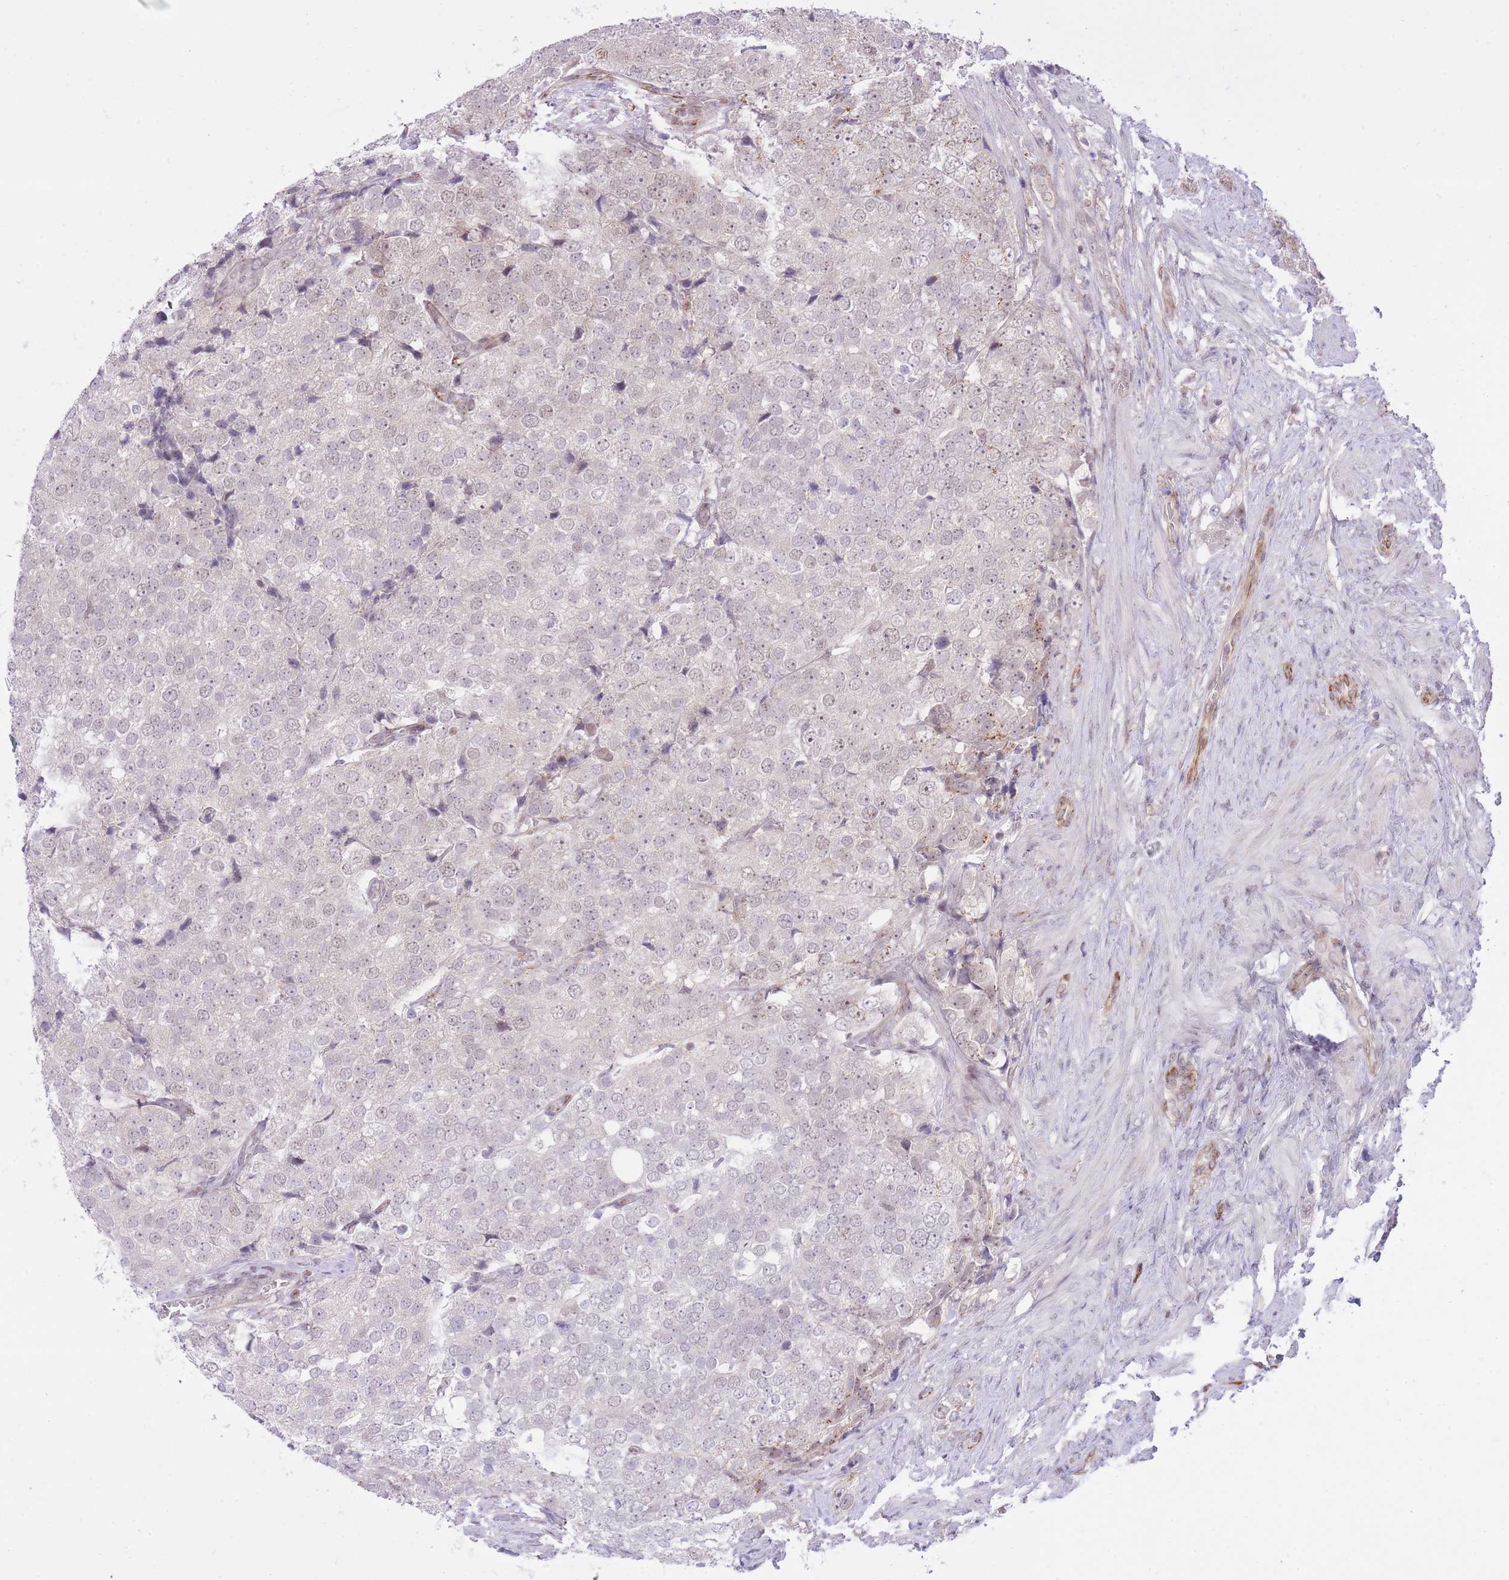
{"staining": {"intensity": "weak", "quantity": "<25%", "location": "nuclear"}, "tissue": "prostate cancer", "cell_type": "Tumor cells", "image_type": "cancer", "snomed": [{"axis": "morphology", "description": "Adenocarcinoma, High grade"}, {"axis": "topography", "description": "Prostate"}], "caption": "A photomicrograph of prostate adenocarcinoma (high-grade) stained for a protein displays no brown staining in tumor cells.", "gene": "ELL", "patient": {"sex": "male", "age": 49}}